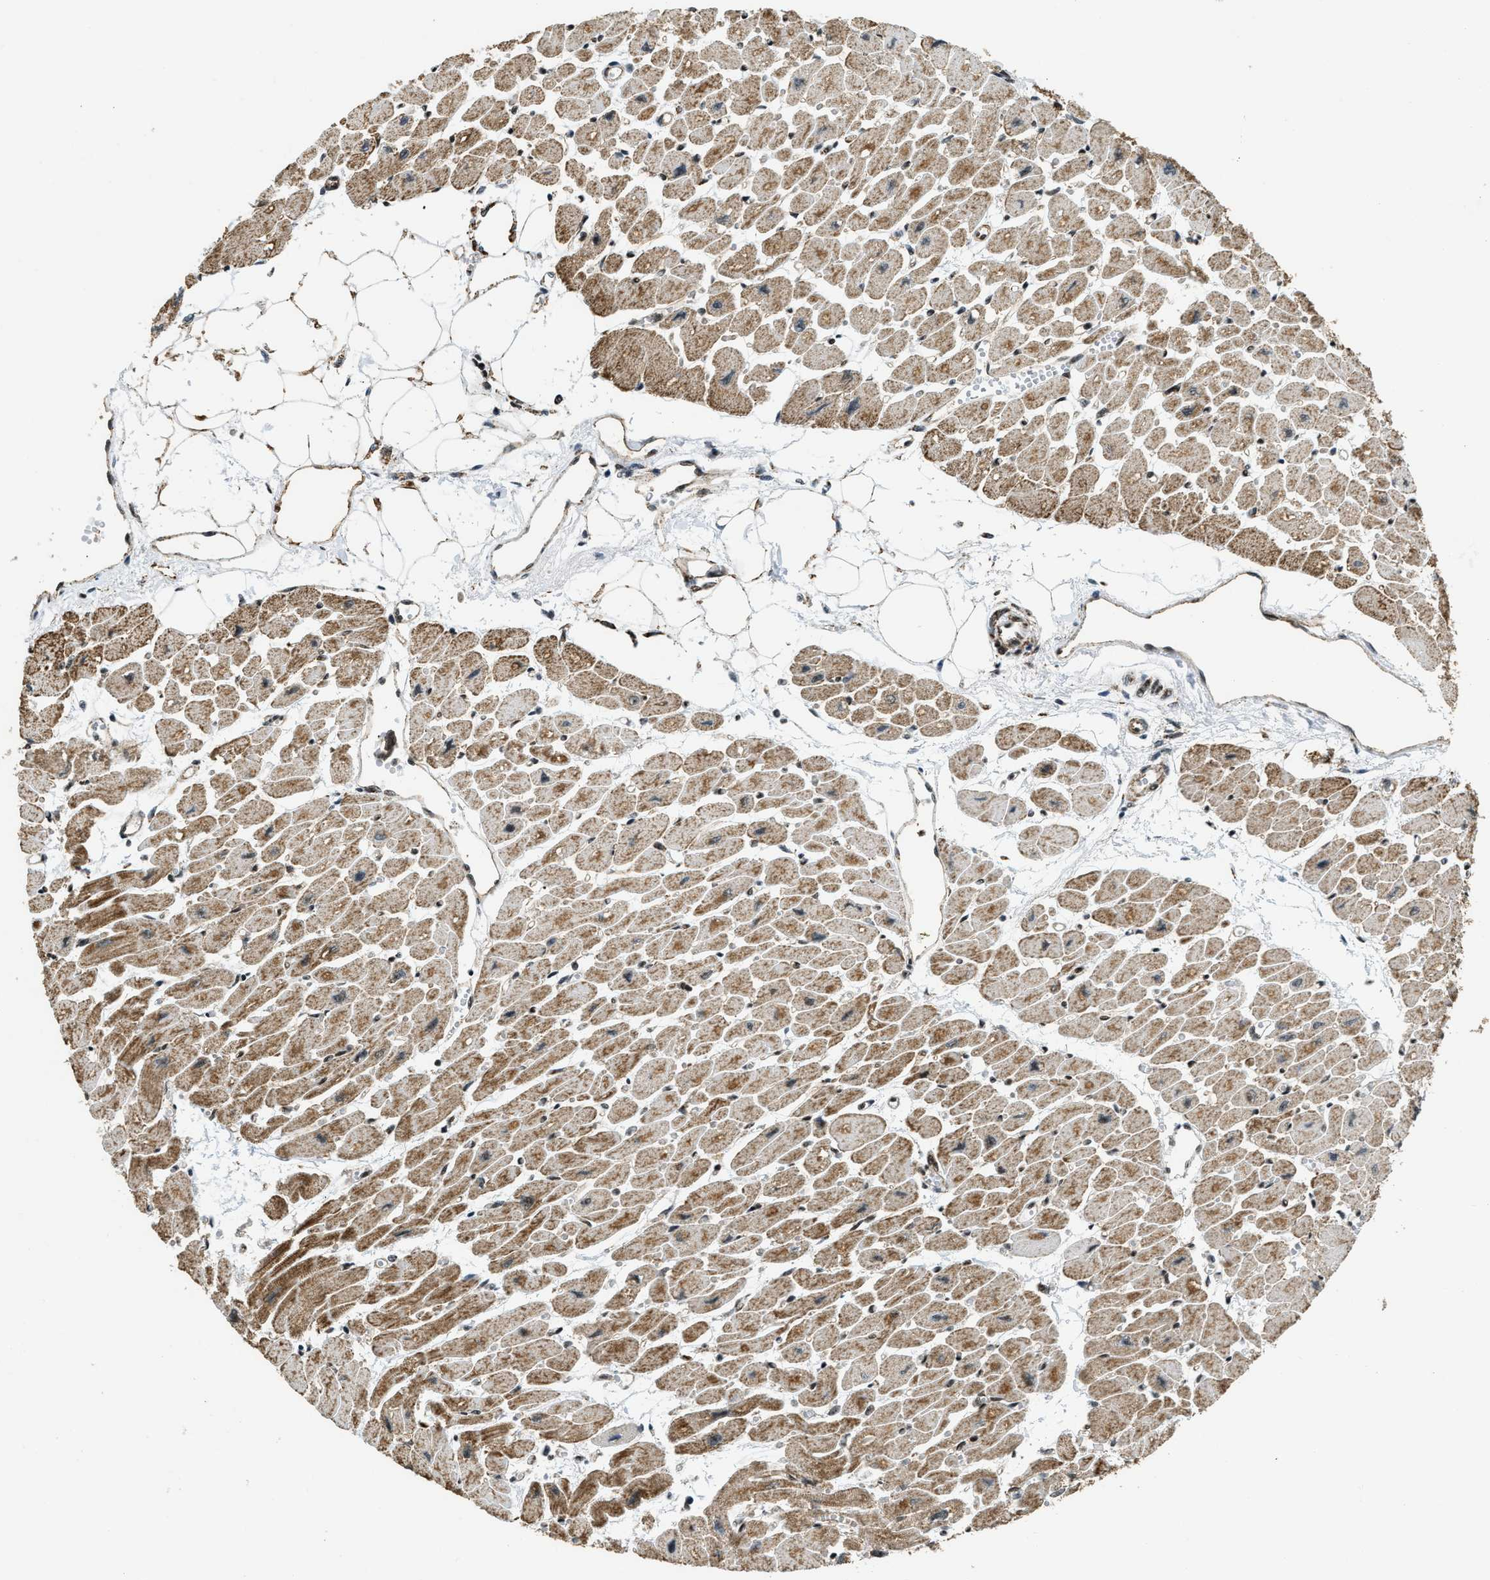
{"staining": {"intensity": "moderate", "quantity": "25%-75%", "location": "cytoplasmic/membranous"}, "tissue": "heart muscle", "cell_type": "Cardiomyocytes", "image_type": "normal", "snomed": [{"axis": "morphology", "description": "Normal tissue, NOS"}, {"axis": "topography", "description": "Heart"}], "caption": "Immunohistochemistry staining of unremarkable heart muscle, which demonstrates medium levels of moderate cytoplasmic/membranous positivity in about 25%-75% of cardiomyocytes indicating moderate cytoplasmic/membranous protein staining. The staining was performed using DAB (brown) for protein detection and nuclei were counterstained in hematoxylin (blue).", "gene": "GABPB1", "patient": {"sex": "female", "age": 54}}